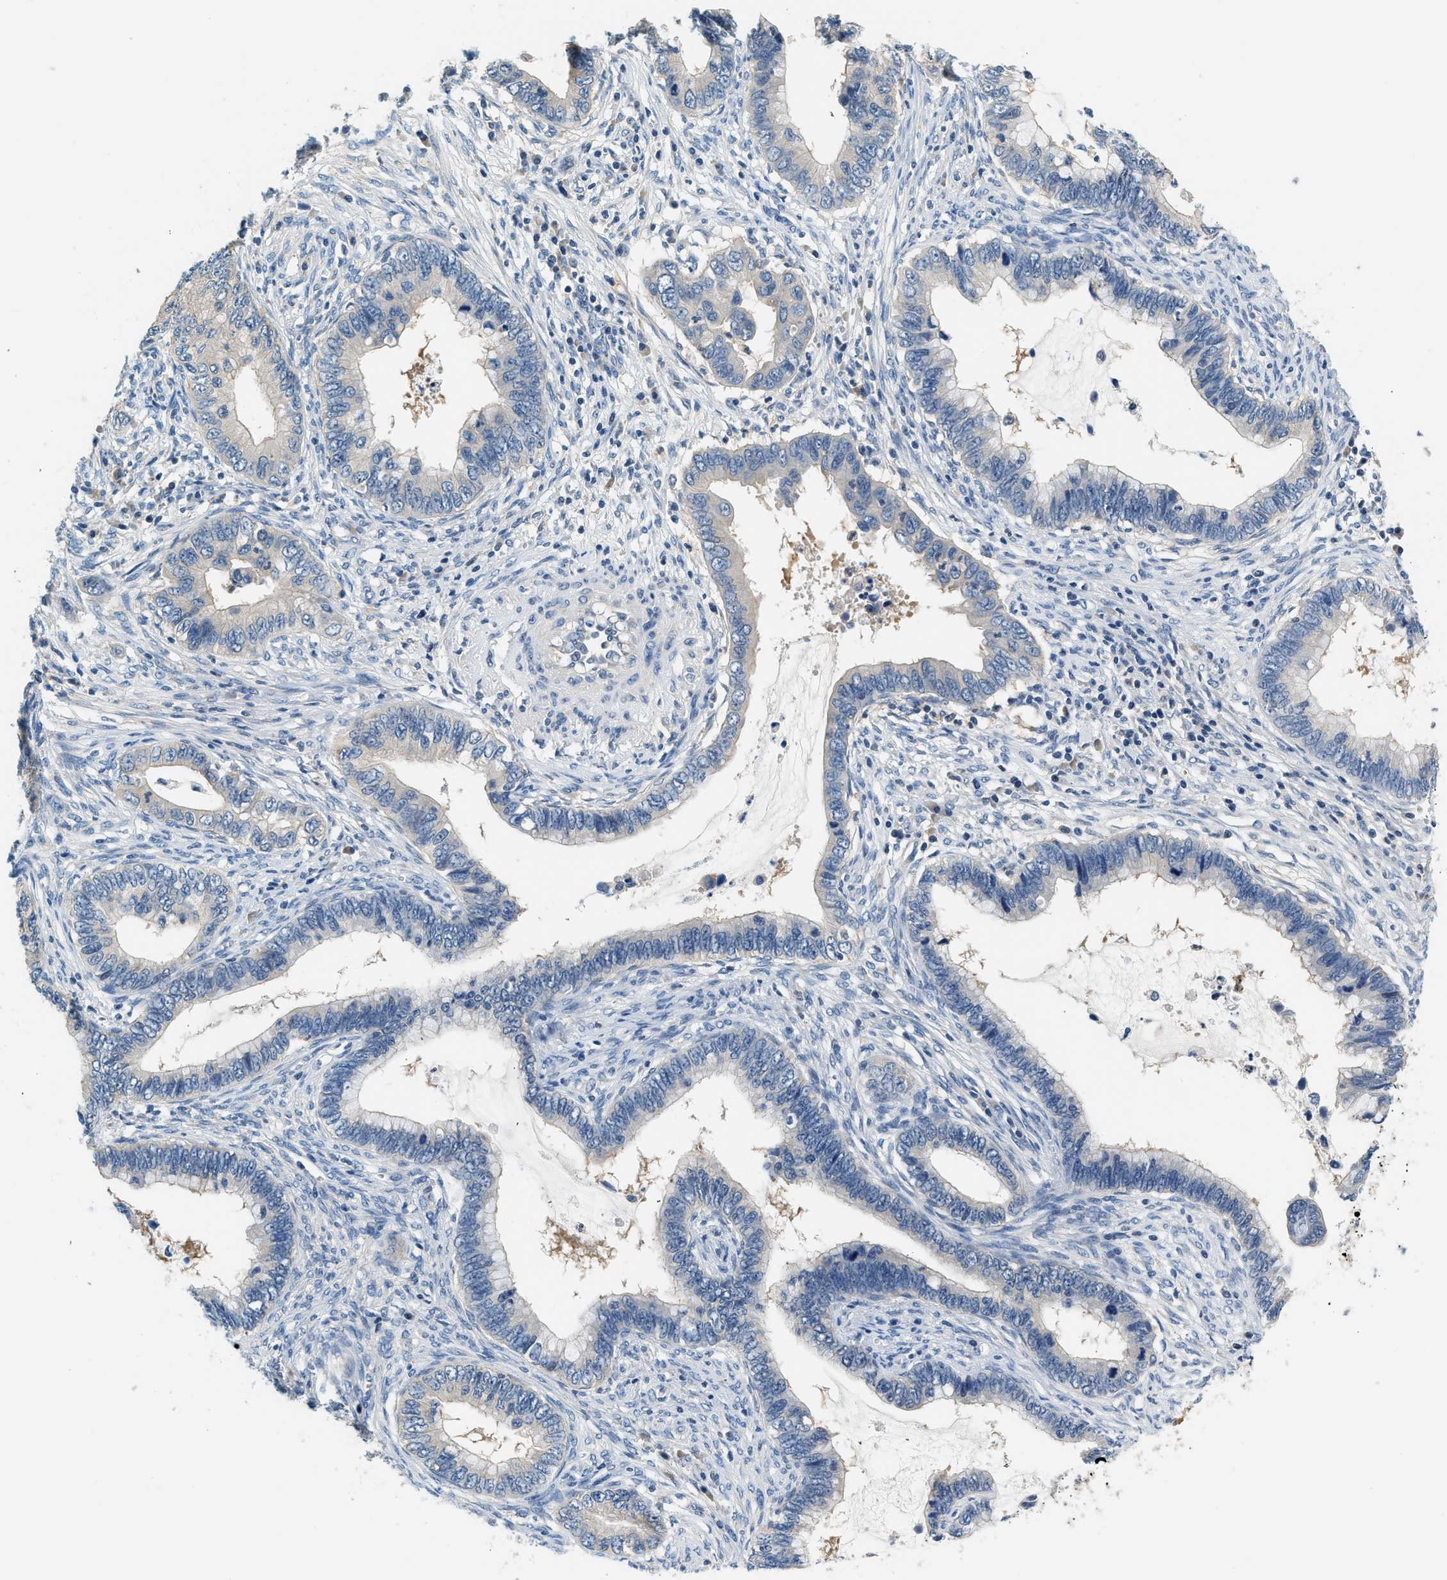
{"staining": {"intensity": "negative", "quantity": "none", "location": "none"}, "tissue": "cervical cancer", "cell_type": "Tumor cells", "image_type": "cancer", "snomed": [{"axis": "morphology", "description": "Adenocarcinoma, NOS"}, {"axis": "topography", "description": "Cervix"}], "caption": "High magnification brightfield microscopy of cervical adenocarcinoma stained with DAB (3,3'-diaminobenzidine) (brown) and counterstained with hematoxylin (blue): tumor cells show no significant positivity.", "gene": "SLC35E1", "patient": {"sex": "female", "age": 44}}